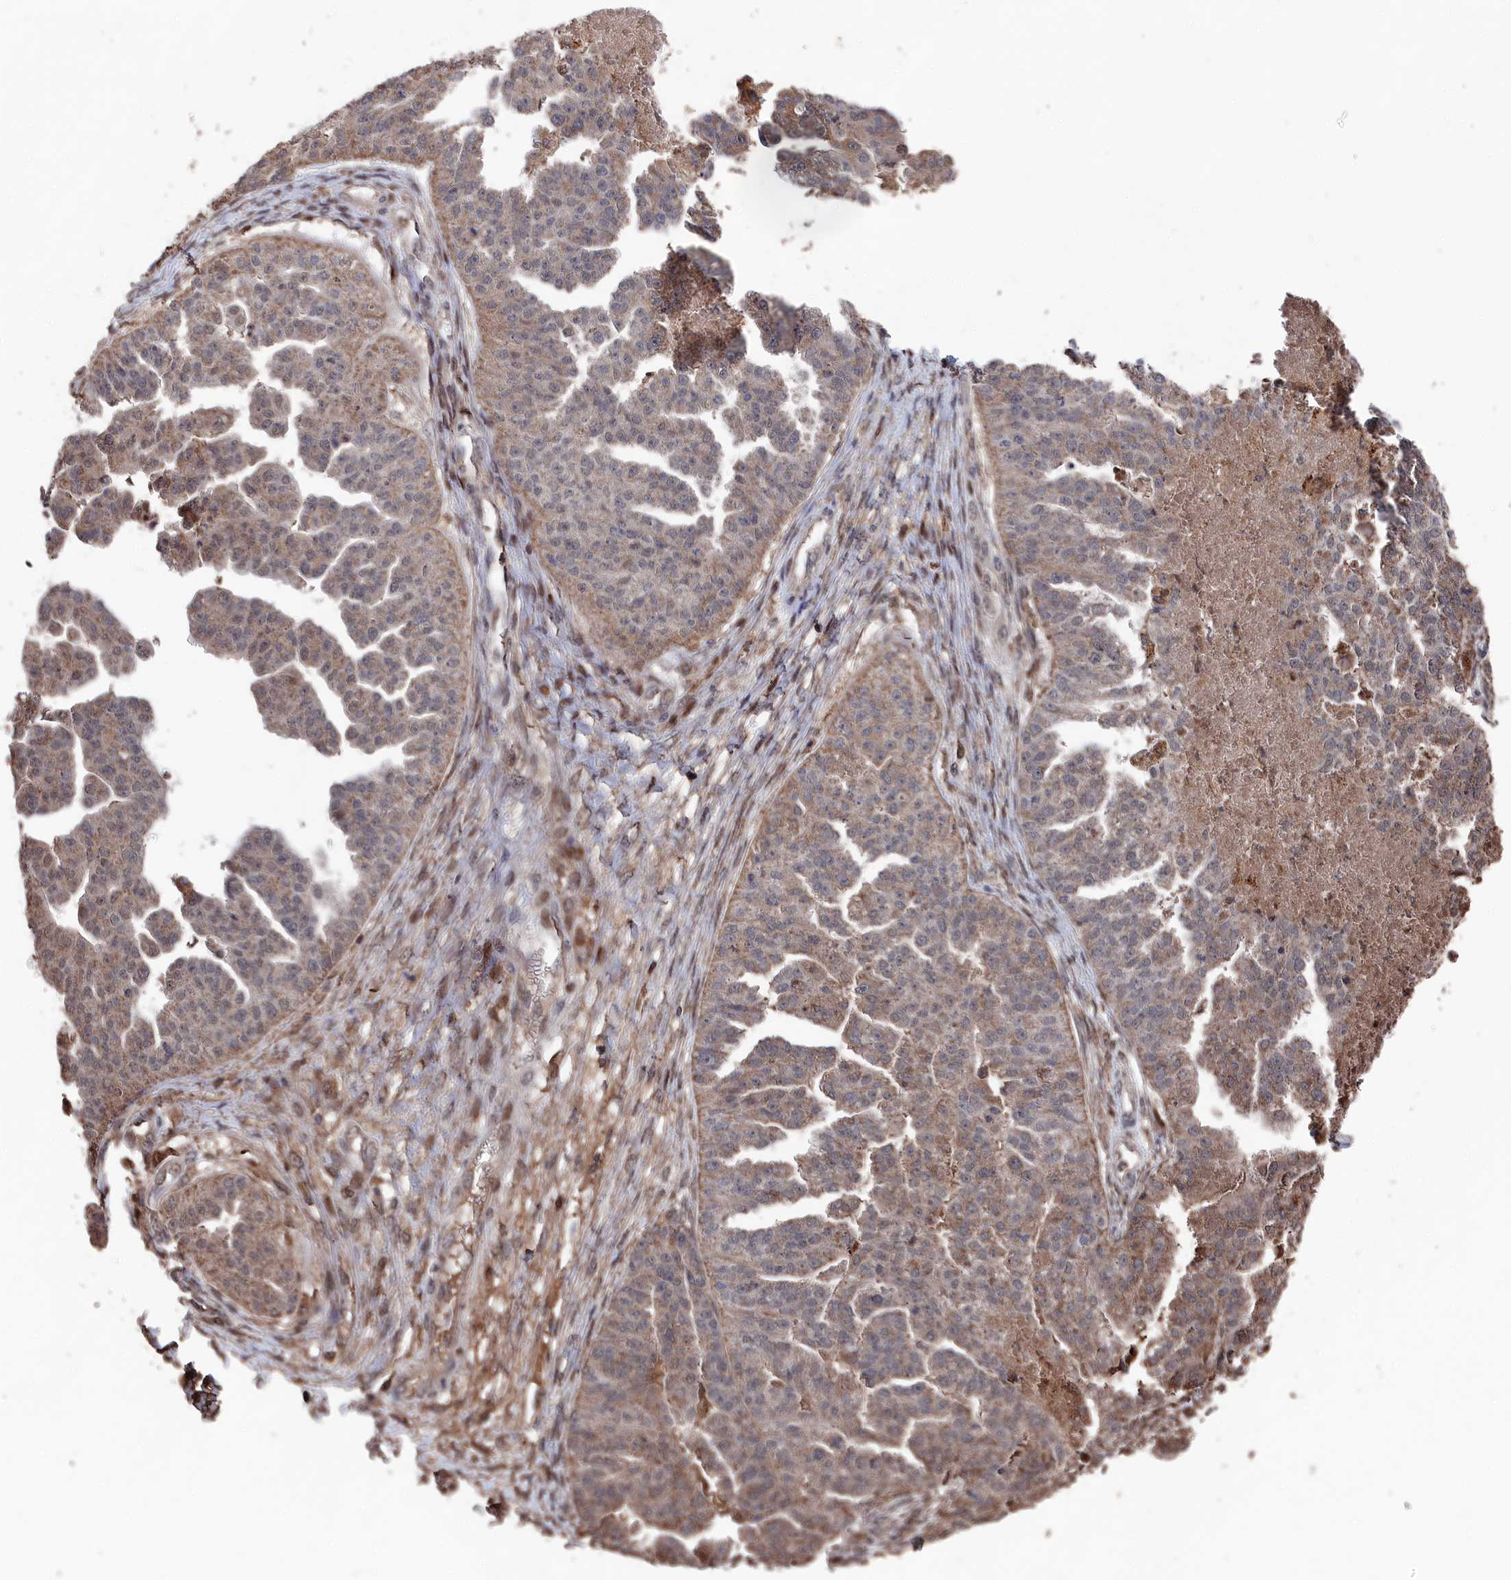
{"staining": {"intensity": "weak", "quantity": ">75%", "location": "cytoplasmic/membranous,nuclear"}, "tissue": "ovarian cancer", "cell_type": "Tumor cells", "image_type": "cancer", "snomed": [{"axis": "morphology", "description": "Cystadenocarcinoma, serous, NOS"}, {"axis": "topography", "description": "Ovary"}], "caption": "Ovarian cancer stained for a protein (brown) exhibits weak cytoplasmic/membranous and nuclear positive expression in approximately >75% of tumor cells.", "gene": "CEACAM21", "patient": {"sex": "female", "age": 58}}